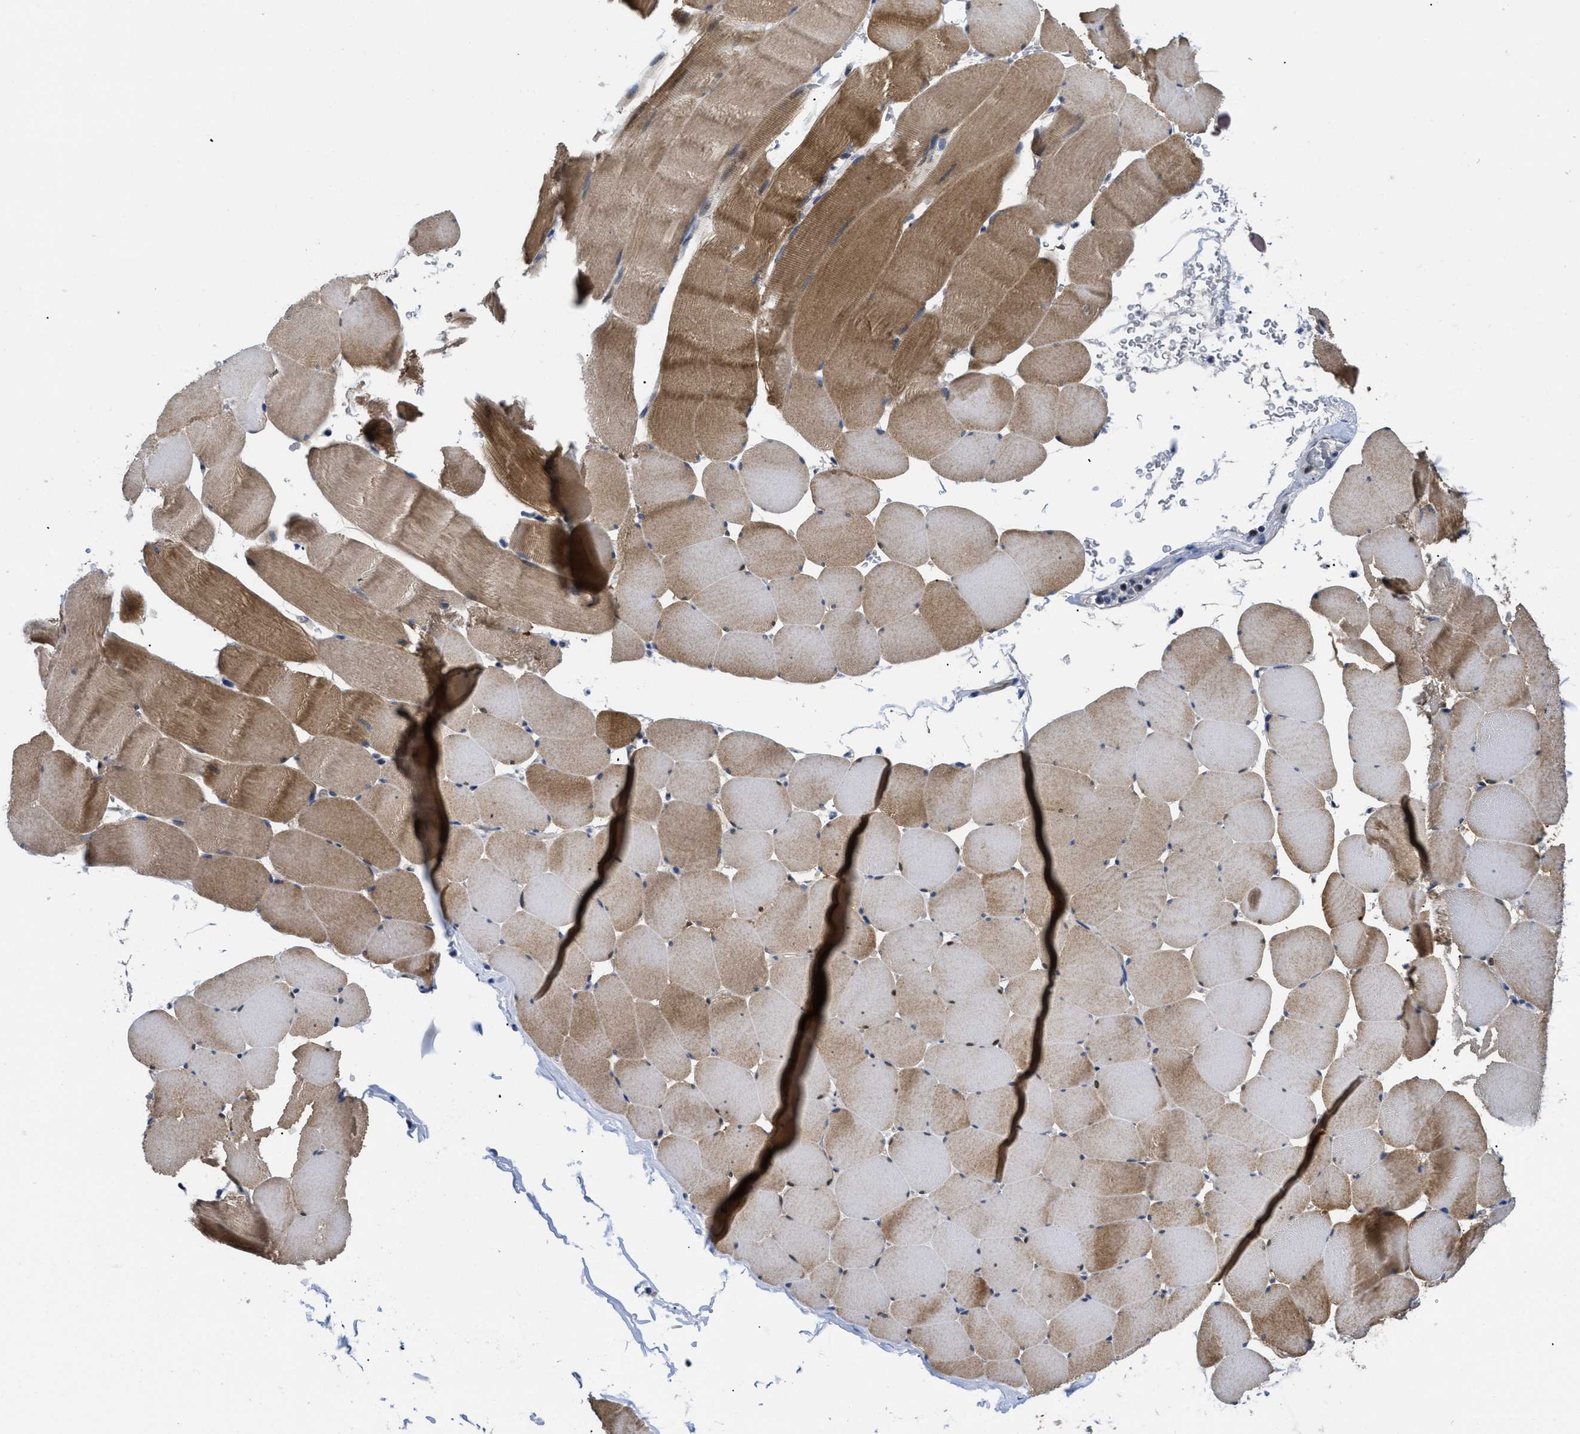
{"staining": {"intensity": "moderate", "quantity": ">75%", "location": "cytoplasmic/membranous,nuclear"}, "tissue": "skeletal muscle", "cell_type": "Myocytes", "image_type": "normal", "snomed": [{"axis": "morphology", "description": "Normal tissue, NOS"}, {"axis": "topography", "description": "Skeletal muscle"}], "caption": "Skeletal muscle stained with DAB (3,3'-diaminobenzidine) immunohistochemistry (IHC) exhibits medium levels of moderate cytoplasmic/membranous,nuclear staining in about >75% of myocytes.", "gene": "SLC29A2", "patient": {"sex": "male", "age": 62}}